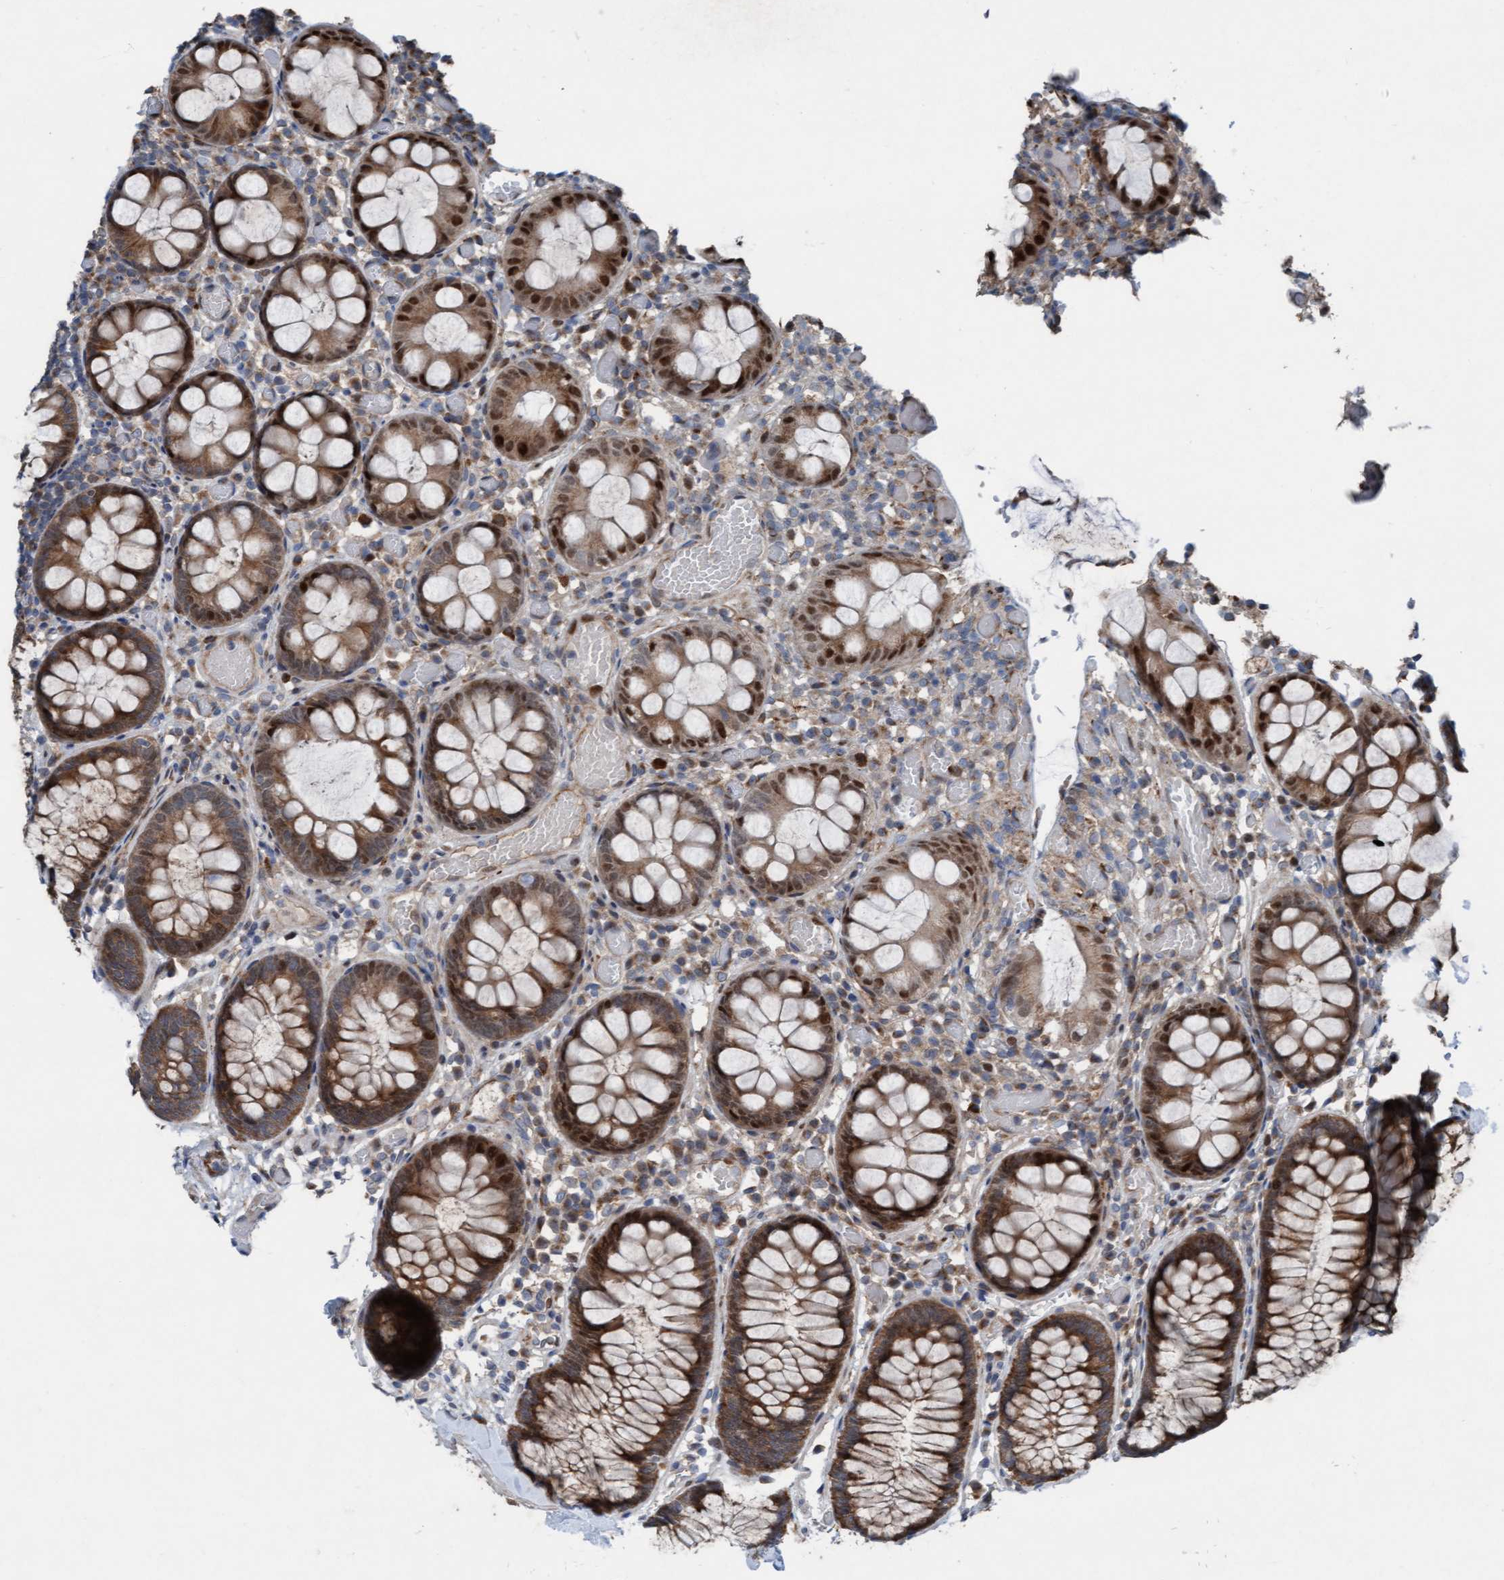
{"staining": {"intensity": "moderate", "quantity": ">75%", "location": "cytoplasmic/membranous"}, "tissue": "colon", "cell_type": "Endothelial cells", "image_type": "normal", "snomed": [{"axis": "morphology", "description": "Normal tissue, NOS"}, {"axis": "topography", "description": "Colon"}], "caption": "Immunohistochemical staining of unremarkable colon displays medium levels of moderate cytoplasmic/membranous staining in approximately >75% of endothelial cells.", "gene": "KLHL26", "patient": {"sex": "male", "age": 14}}